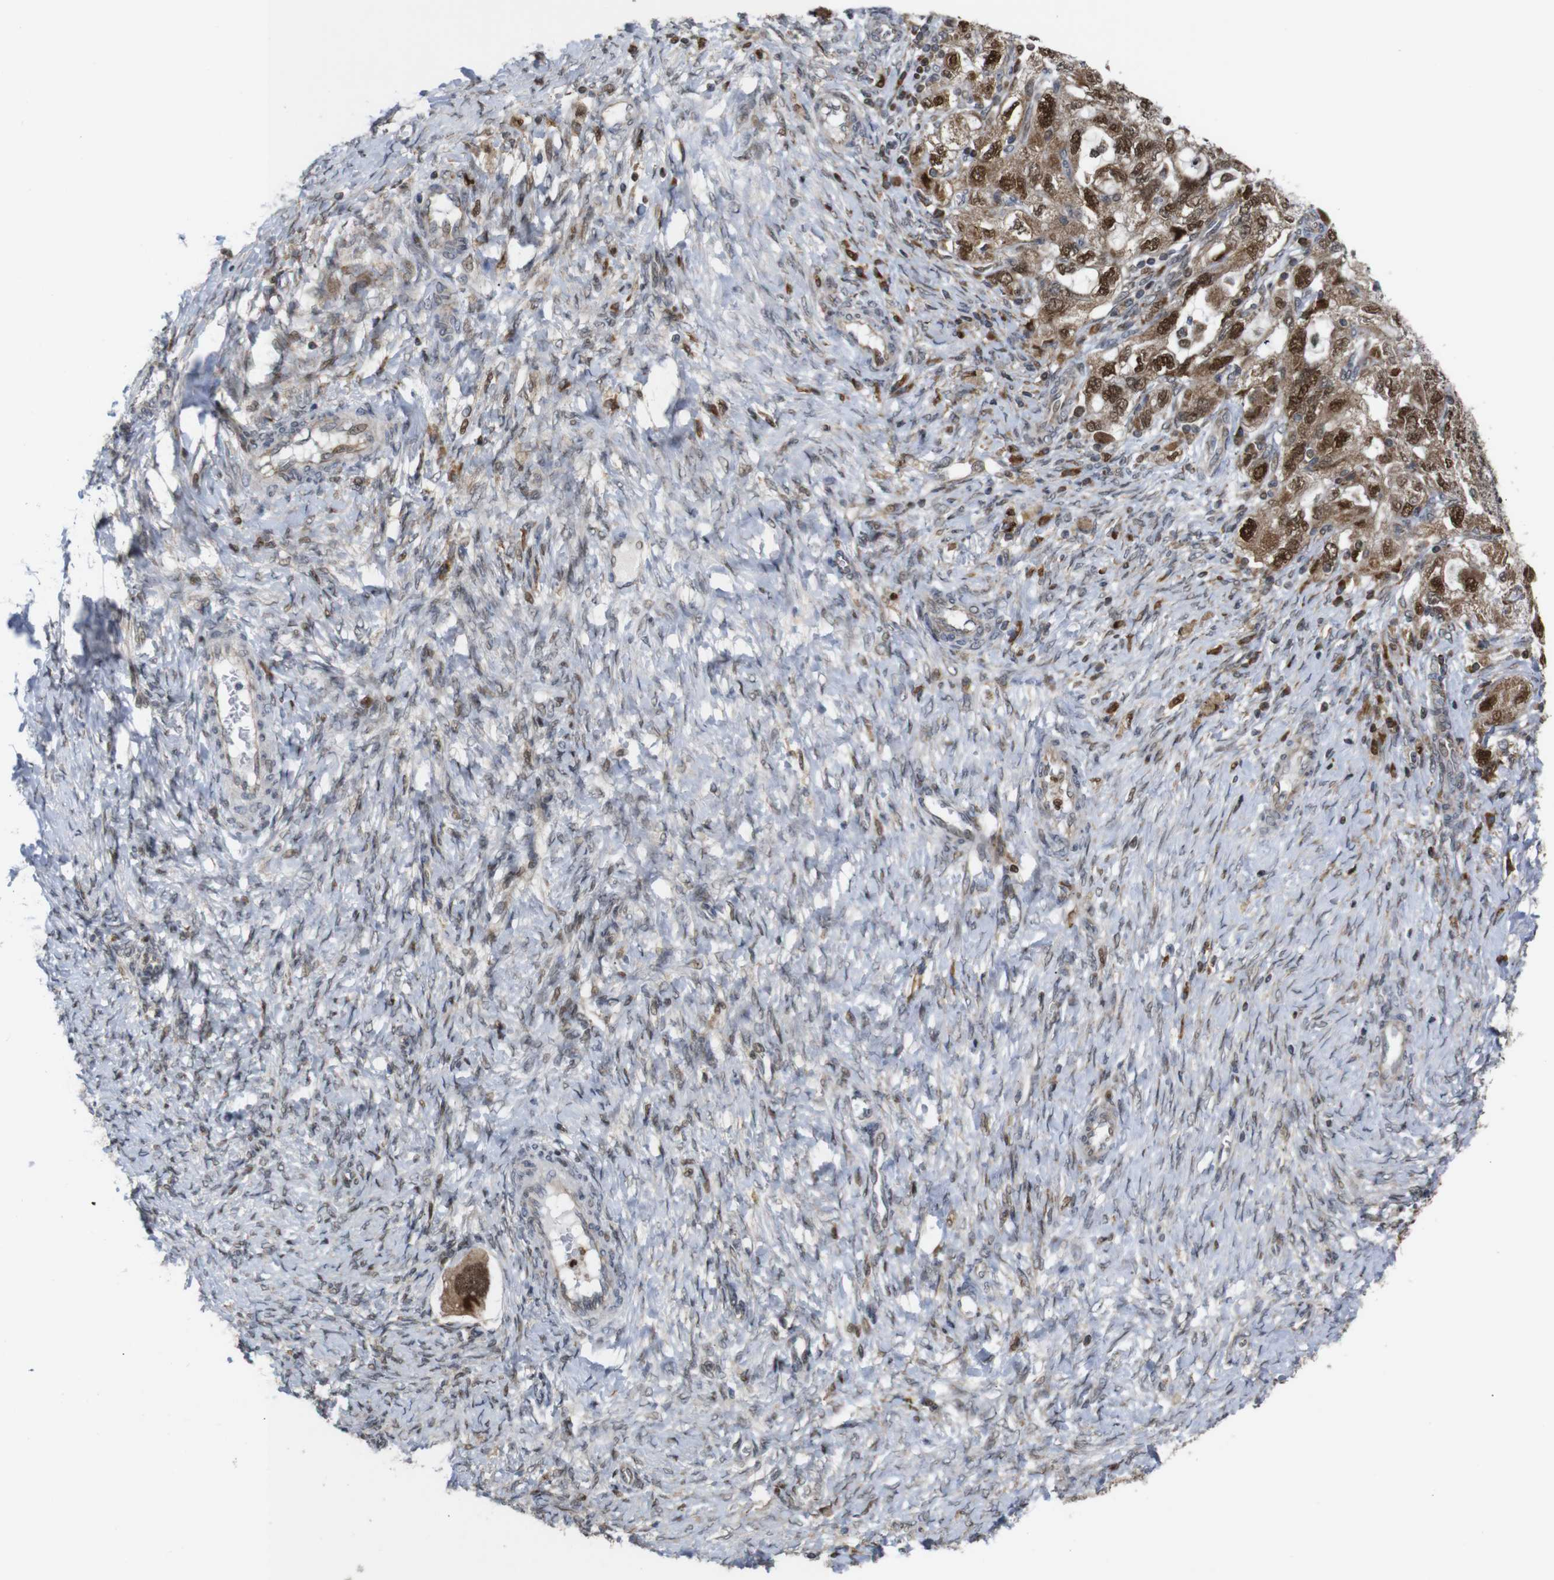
{"staining": {"intensity": "moderate", "quantity": ">75%", "location": "cytoplasmic/membranous,nuclear"}, "tissue": "ovarian cancer", "cell_type": "Tumor cells", "image_type": "cancer", "snomed": [{"axis": "morphology", "description": "Carcinoma, NOS"}, {"axis": "morphology", "description": "Cystadenocarcinoma, serous, NOS"}, {"axis": "topography", "description": "Ovary"}], "caption": "Human ovarian cancer (serous cystadenocarcinoma) stained with a brown dye reveals moderate cytoplasmic/membranous and nuclear positive expression in about >75% of tumor cells.", "gene": "PTPN1", "patient": {"sex": "female", "age": 69}}